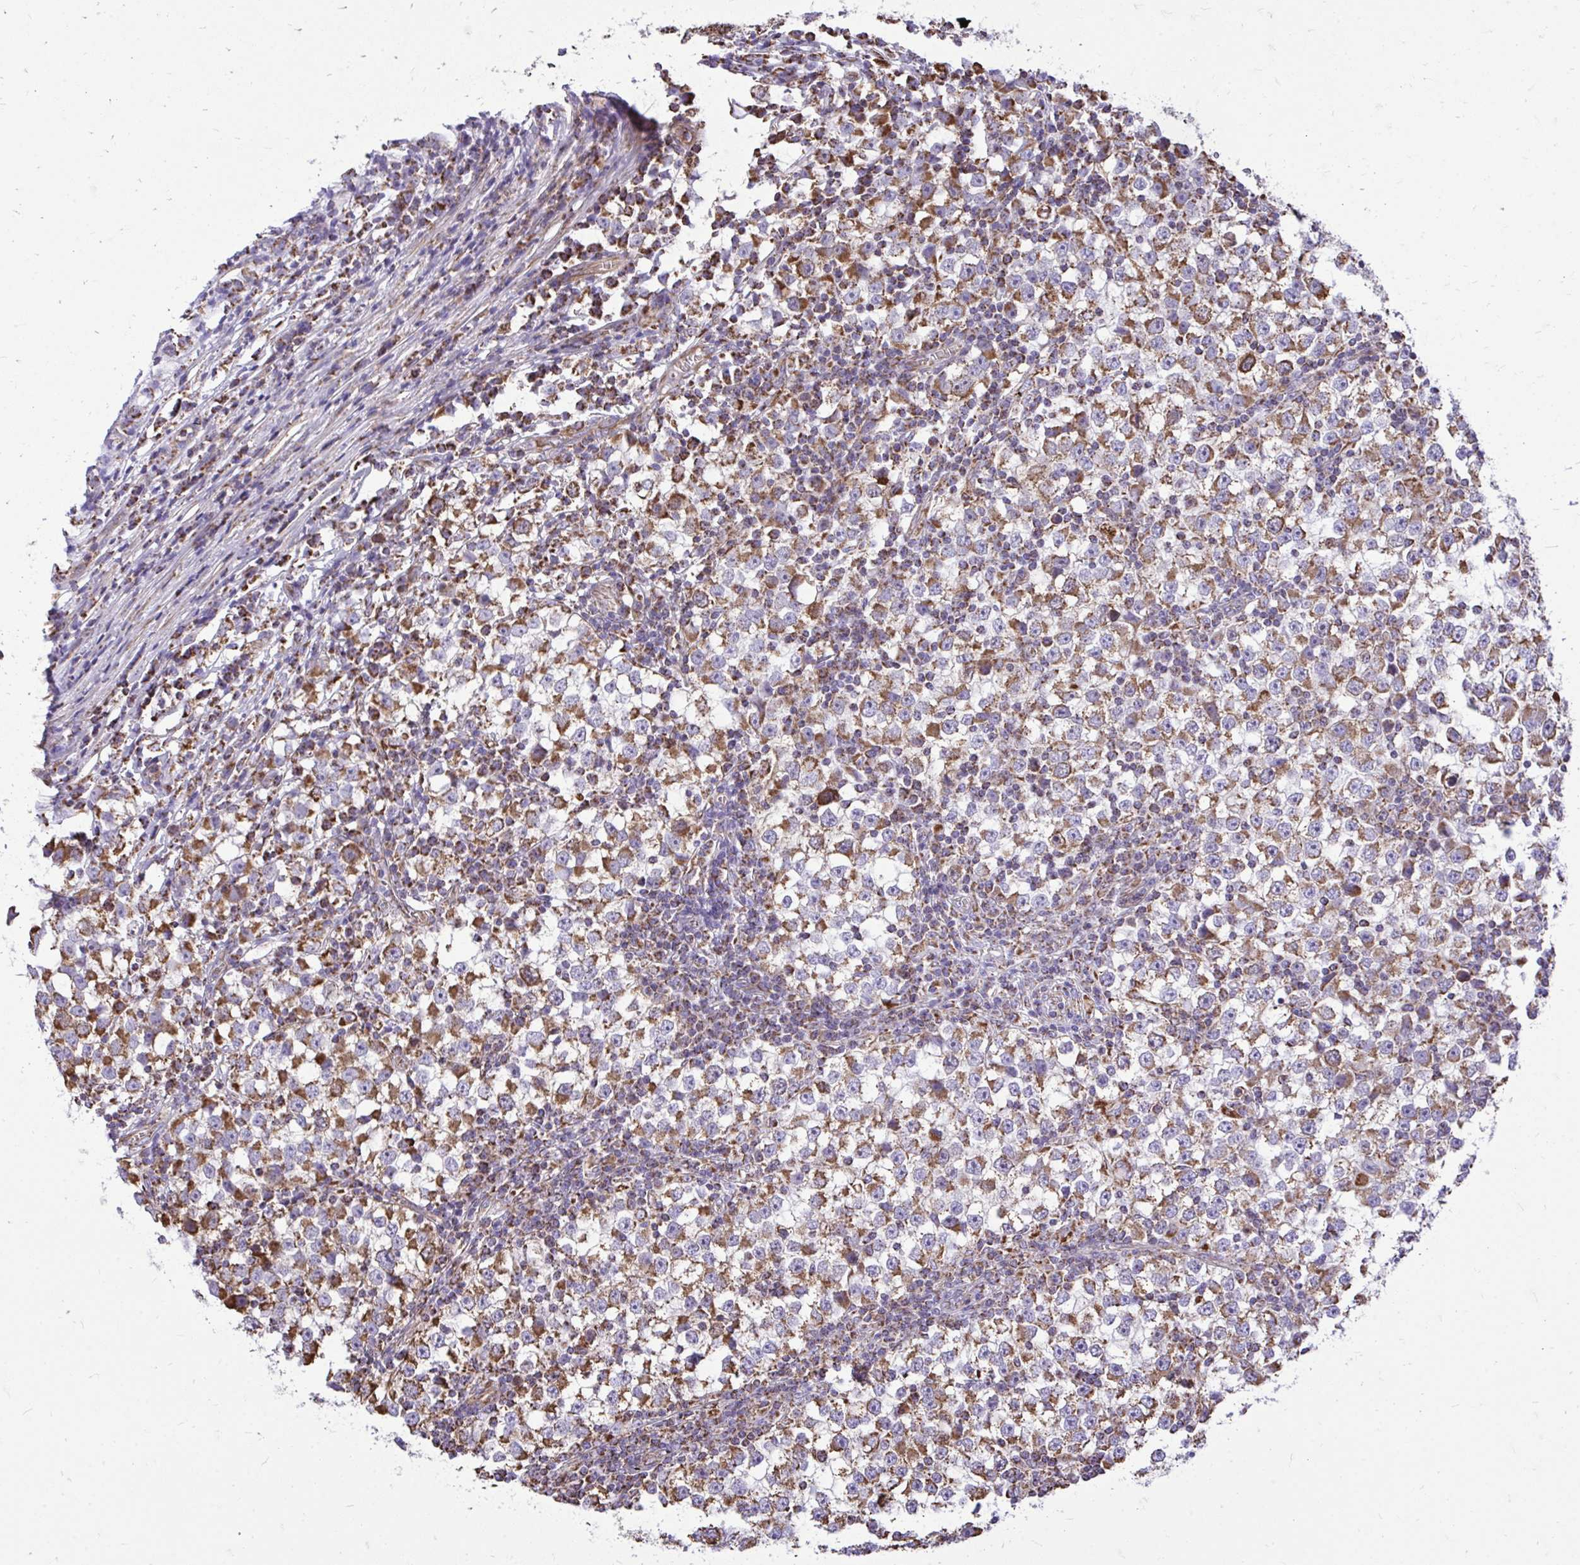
{"staining": {"intensity": "moderate", "quantity": ">75%", "location": "cytoplasmic/membranous"}, "tissue": "testis cancer", "cell_type": "Tumor cells", "image_type": "cancer", "snomed": [{"axis": "morphology", "description": "Seminoma, NOS"}, {"axis": "topography", "description": "Testis"}], "caption": "Protein expression analysis of human testis cancer (seminoma) reveals moderate cytoplasmic/membranous positivity in approximately >75% of tumor cells. Nuclei are stained in blue.", "gene": "UBE2C", "patient": {"sex": "male", "age": 65}}